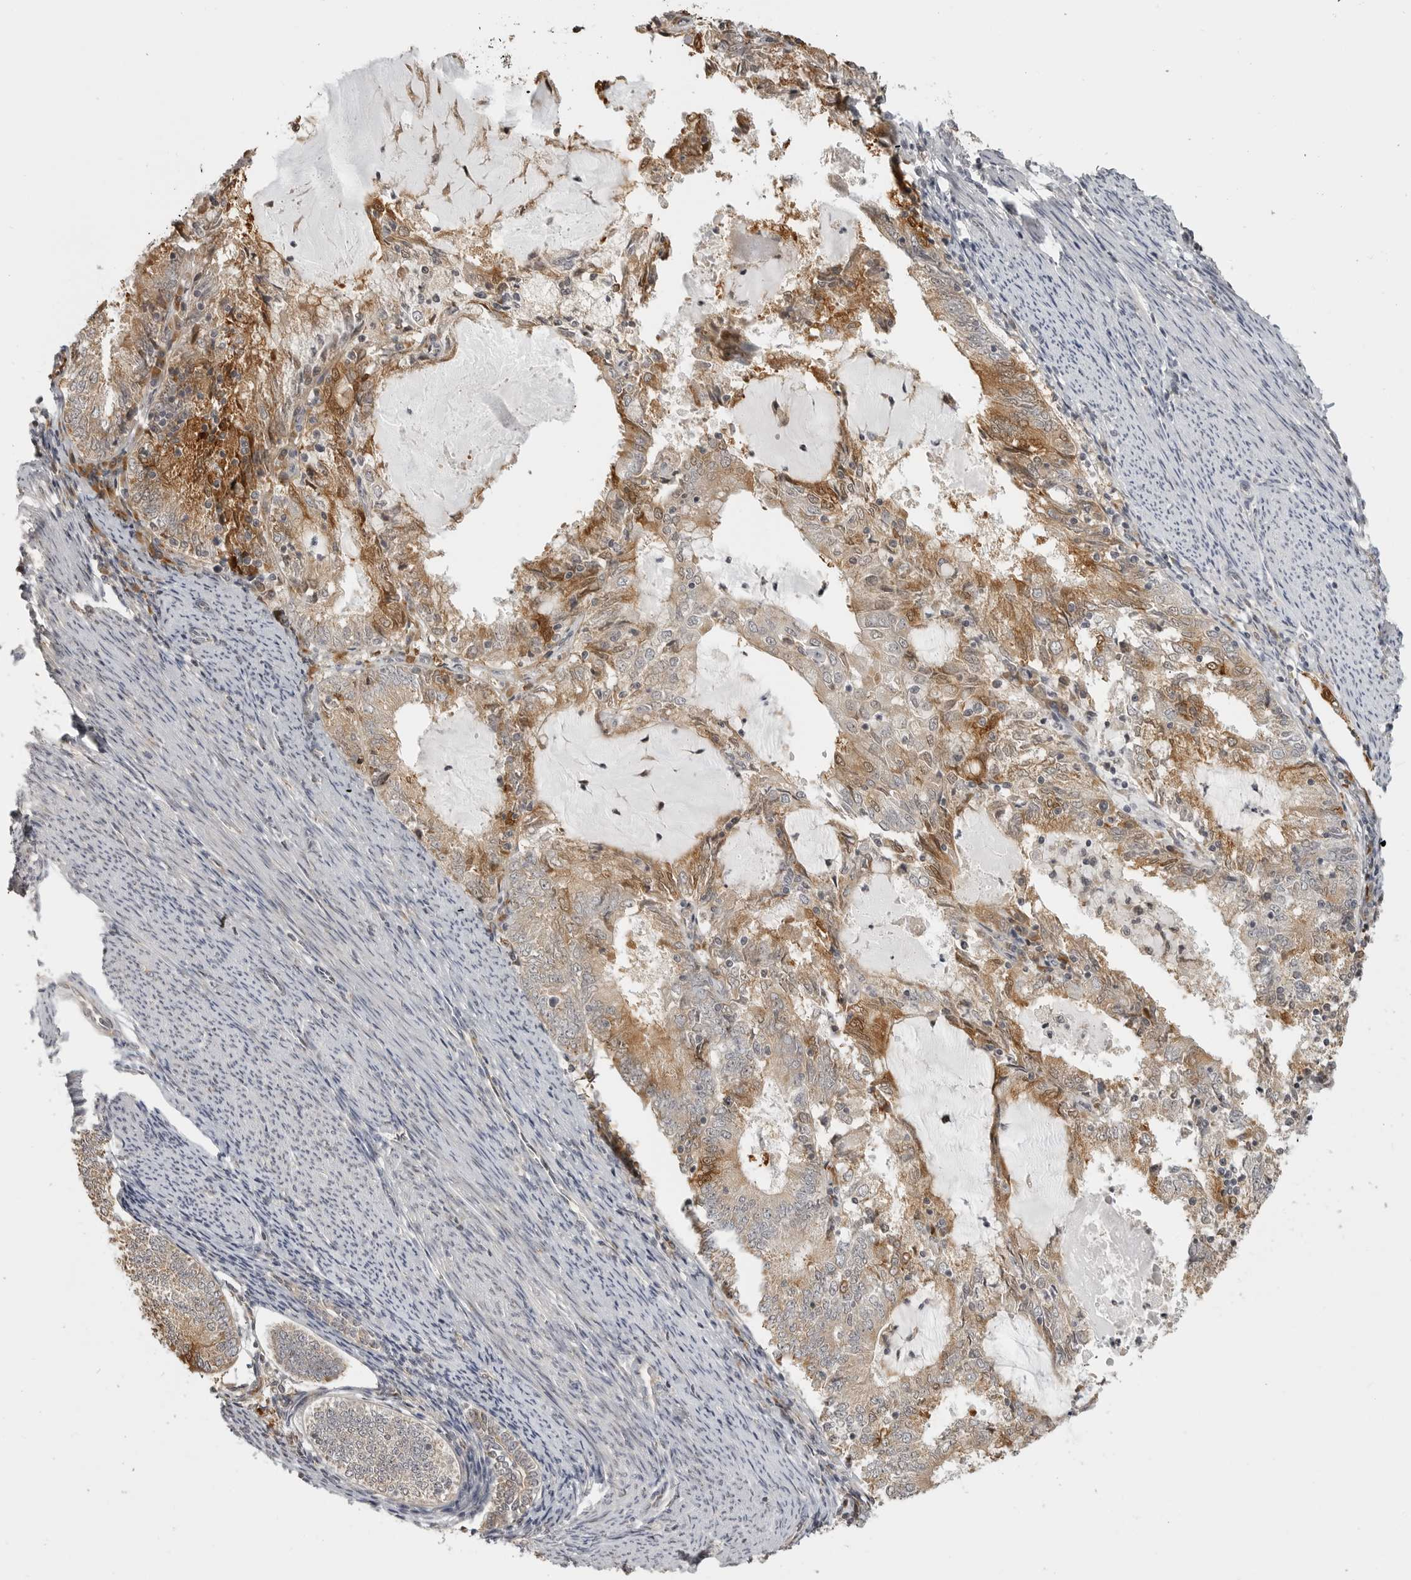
{"staining": {"intensity": "moderate", "quantity": "25%-75%", "location": "cytoplasmic/membranous"}, "tissue": "endometrial cancer", "cell_type": "Tumor cells", "image_type": "cancer", "snomed": [{"axis": "morphology", "description": "Adenocarcinoma, NOS"}, {"axis": "topography", "description": "Endometrium"}], "caption": "Immunohistochemical staining of adenocarcinoma (endometrial) displays moderate cytoplasmic/membranous protein staining in approximately 25%-75% of tumor cells. (DAB = brown stain, brightfield microscopy at high magnification).", "gene": "IDO1", "patient": {"sex": "female", "age": 57}}